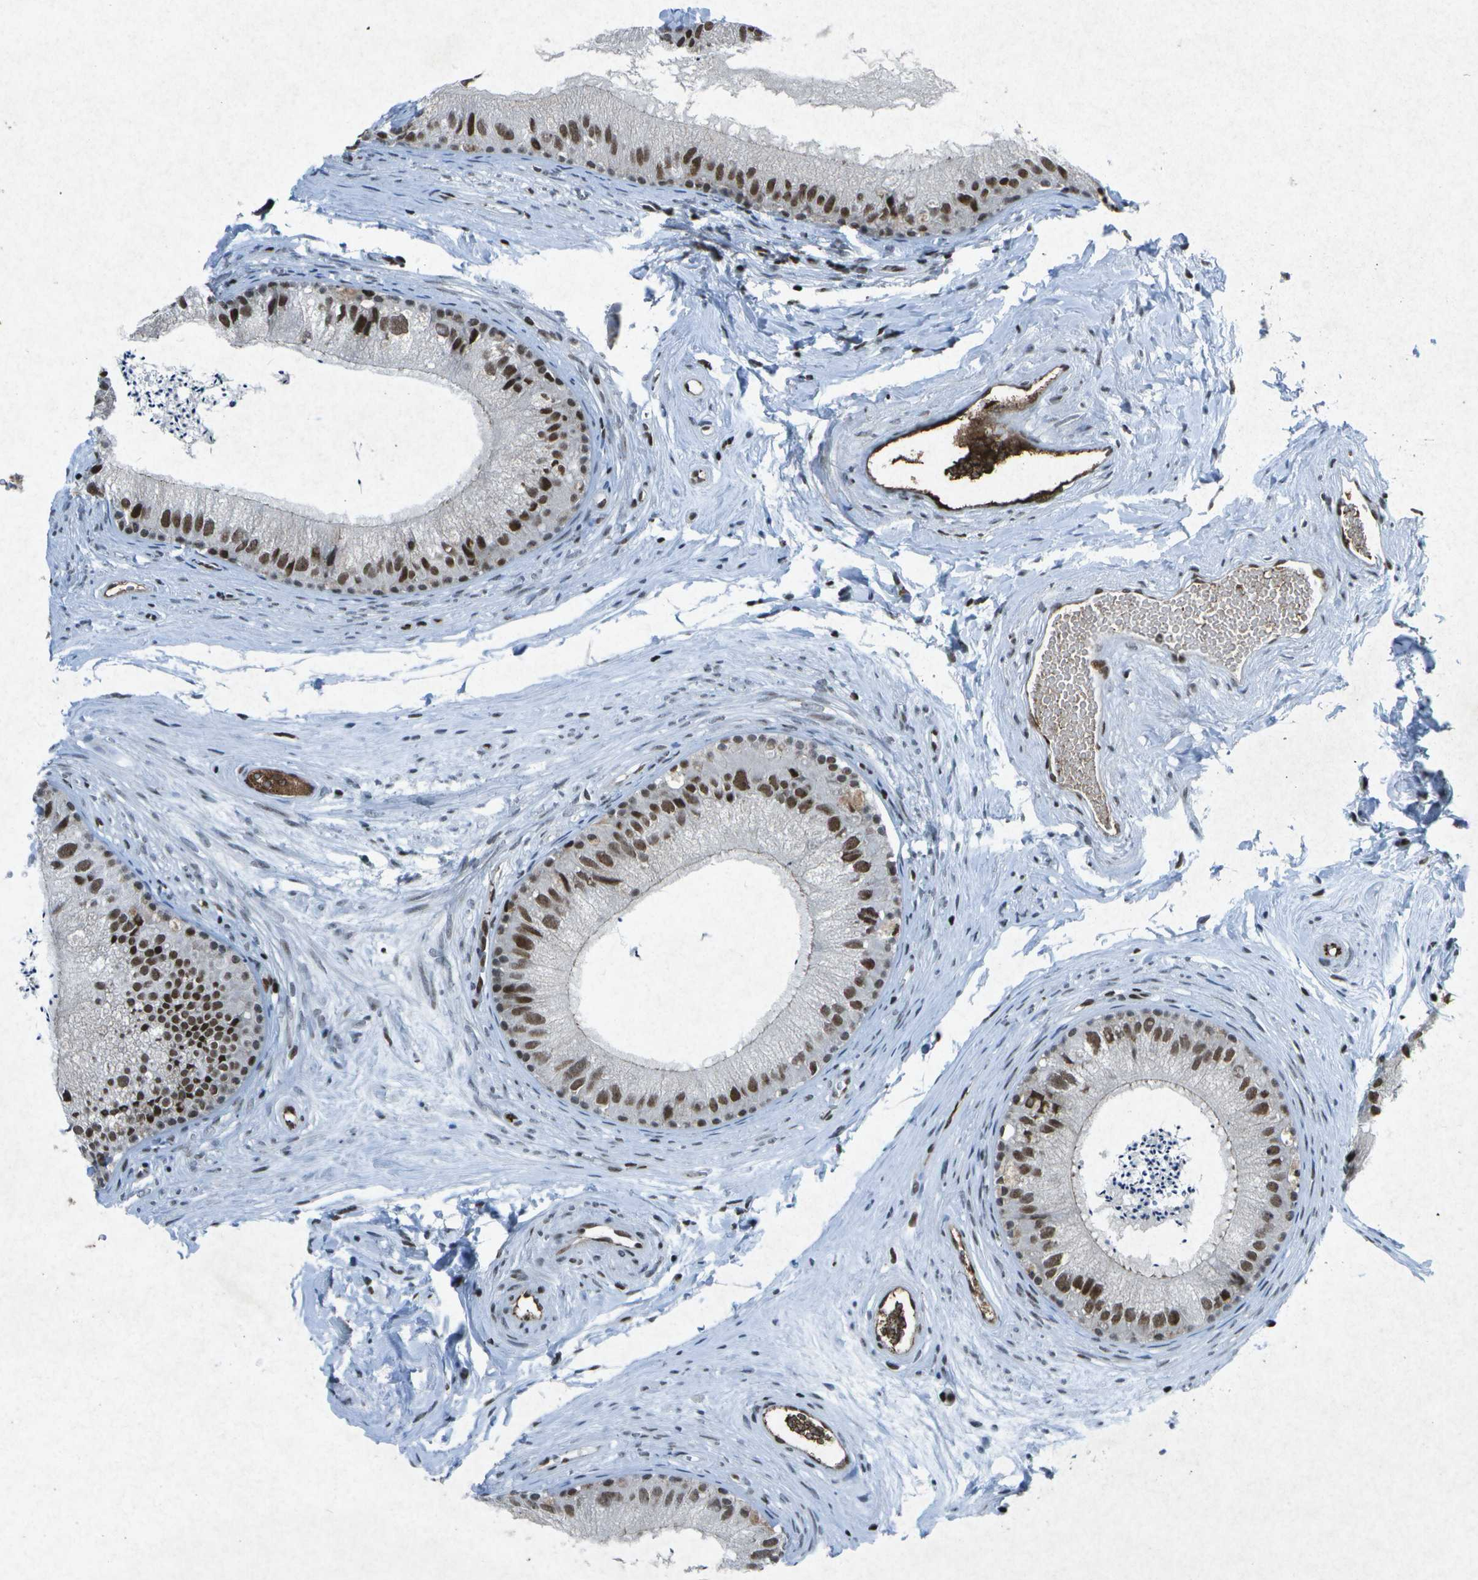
{"staining": {"intensity": "moderate", "quantity": ">75%", "location": "nuclear"}, "tissue": "epididymis", "cell_type": "Glandular cells", "image_type": "normal", "snomed": [{"axis": "morphology", "description": "Normal tissue, NOS"}, {"axis": "topography", "description": "Epididymis"}], "caption": "Human epididymis stained with a brown dye shows moderate nuclear positive staining in about >75% of glandular cells.", "gene": "MTA2", "patient": {"sex": "male", "age": 56}}